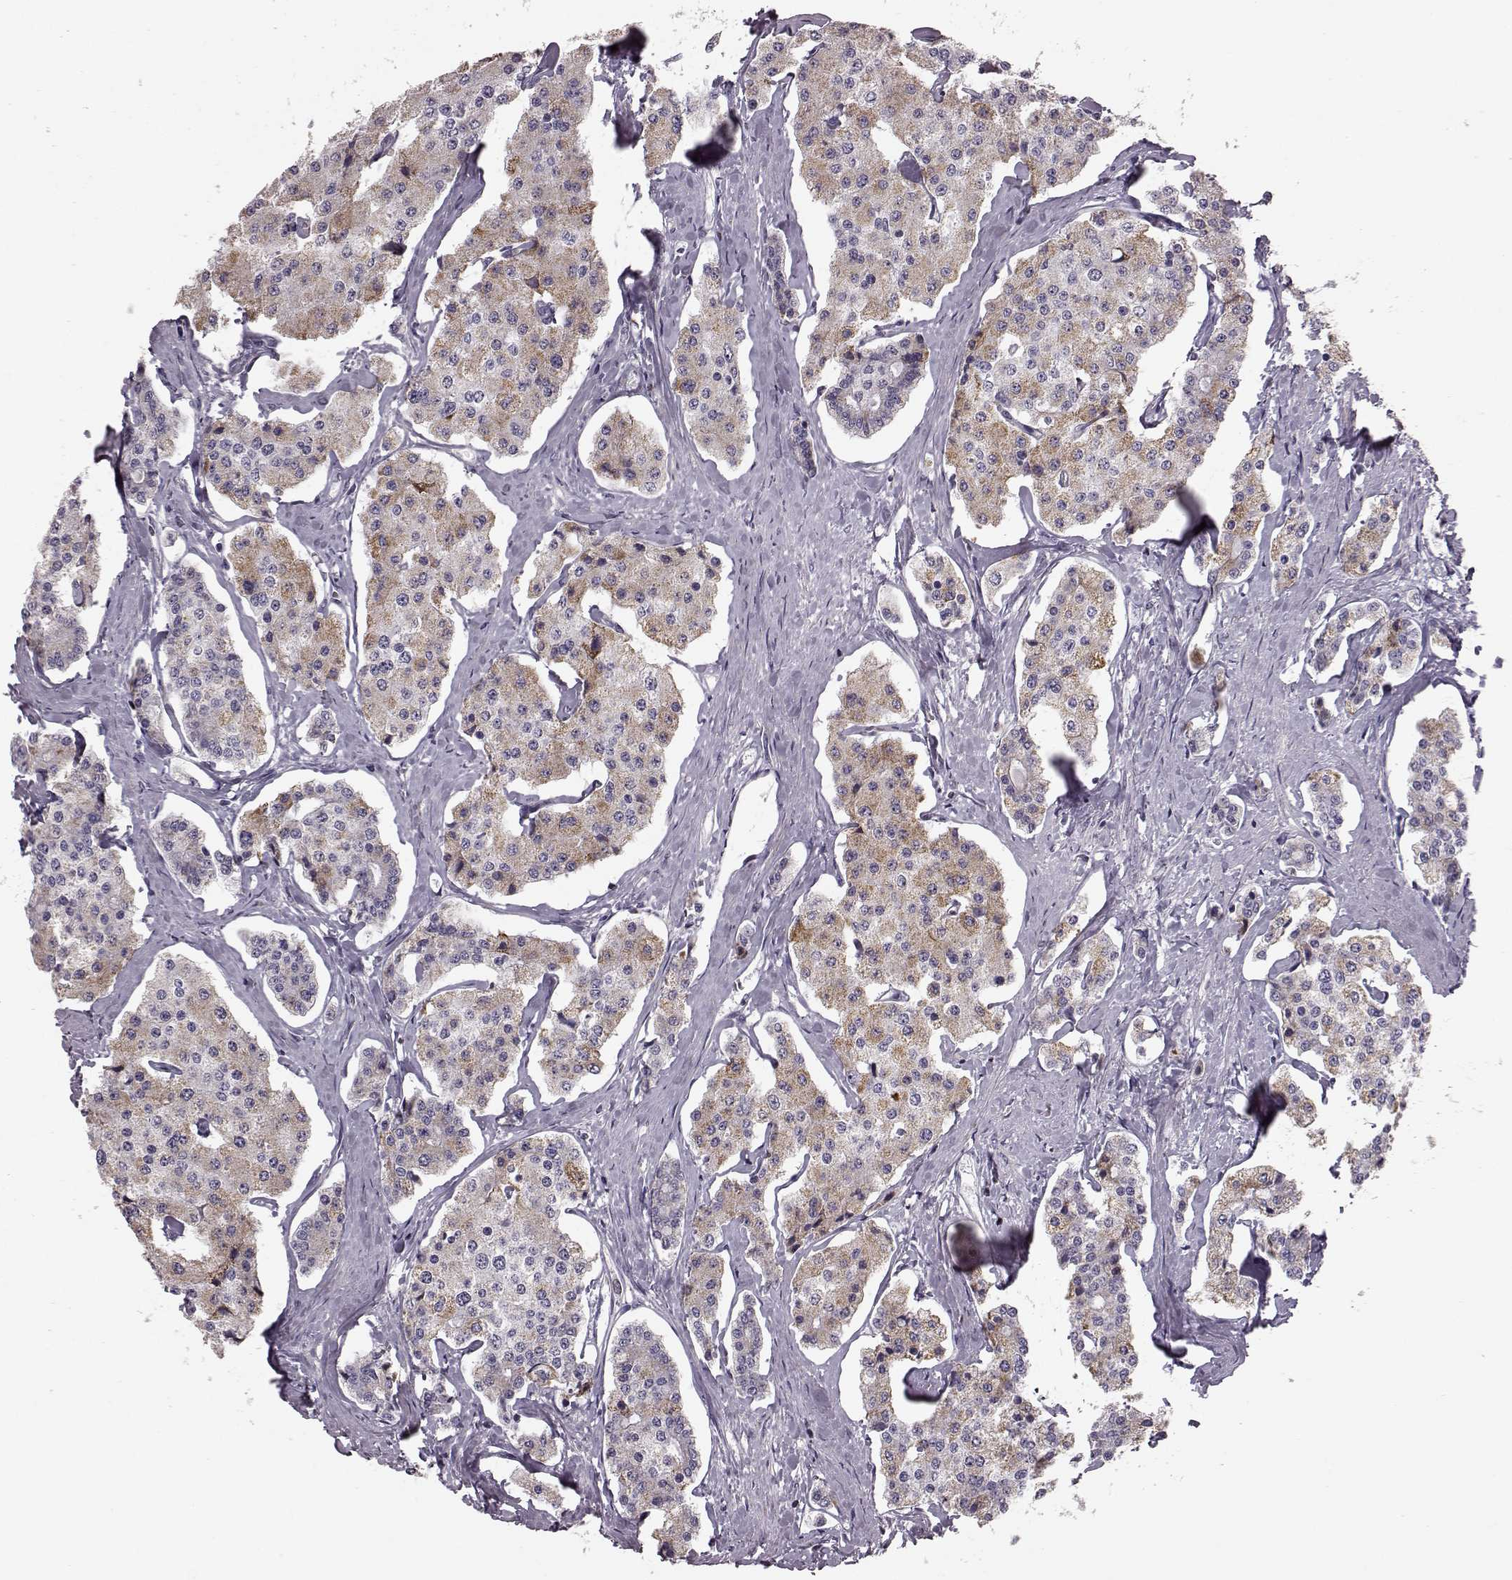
{"staining": {"intensity": "moderate", "quantity": "<25%", "location": "cytoplasmic/membranous"}, "tissue": "carcinoid", "cell_type": "Tumor cells", "image_type": "cancer", "snomed": [{"axis": "morphology", "description": "Carcinoid, malignant, NOS"}, {"axis": "topography", "description": "Small intestine"}], "caption": "Tumor cells exhibit moderate cytoplasmic/membranous staining in approximately <25% of cells in malignant carcinoid.", "gene": "ATP5MF", "patient": {"sex": "female", "age": 65}}